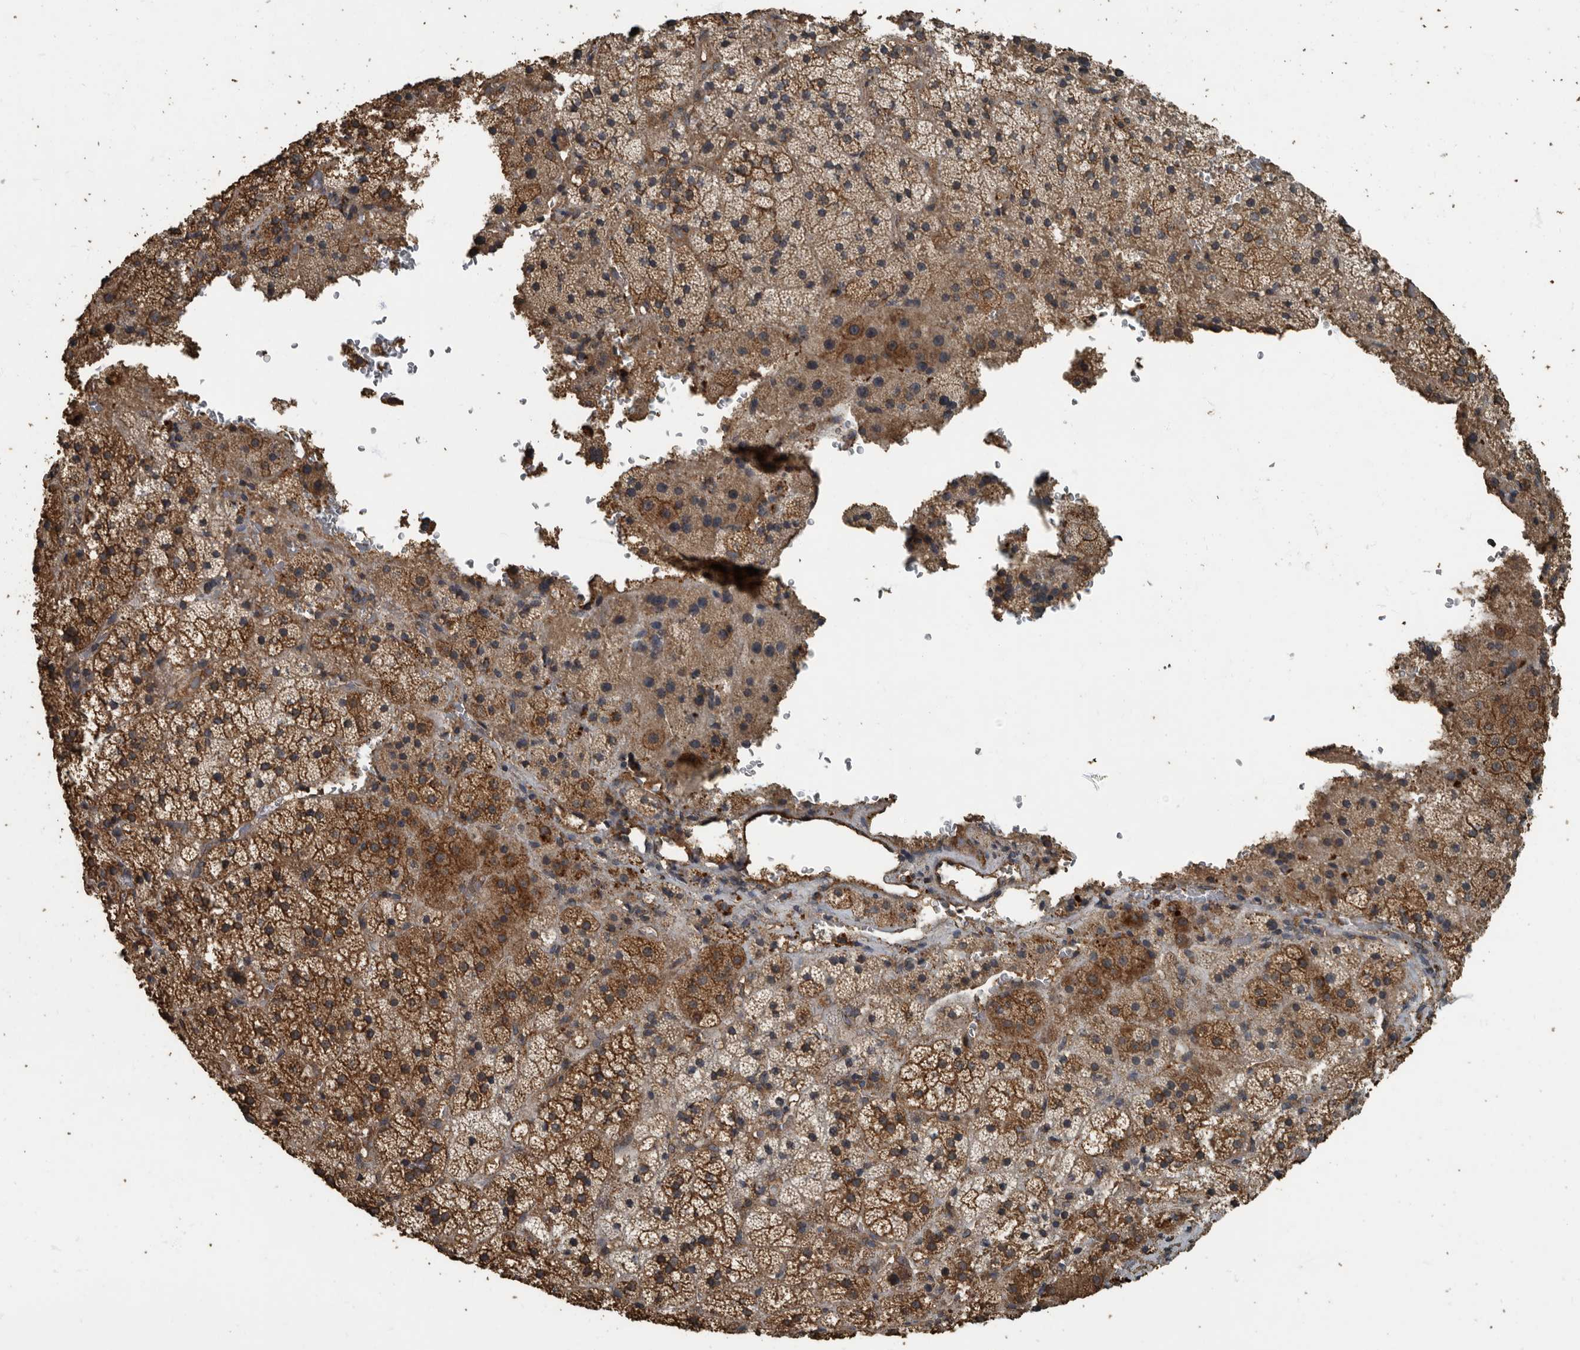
{"staining": {"intensity": "moderate", "quantity": ">75%", "location": "cytoplasmic/membranous"}, "tissue": "adrenal gland", "cell_type": "Glandular cells", "image_type": "normal", "snomed": [{"axis": "morphology", "description": "Normal tissue, NOS"}, {"axis": "topography", "description": "Adrenal gland"}], "caption": "Glandular cells display medium levels of moderate cytoplasmic/membranous expression in about >75% of cells in benign human adrenal gland. The staining was performed using DAB (3,3'-diaminobenzidine), with brown indicating positive protein expression. Nuclei are stained blue with hematoxylin.", "gene": "IL15RA", "patient": {"sex": "female", "age": 44}}